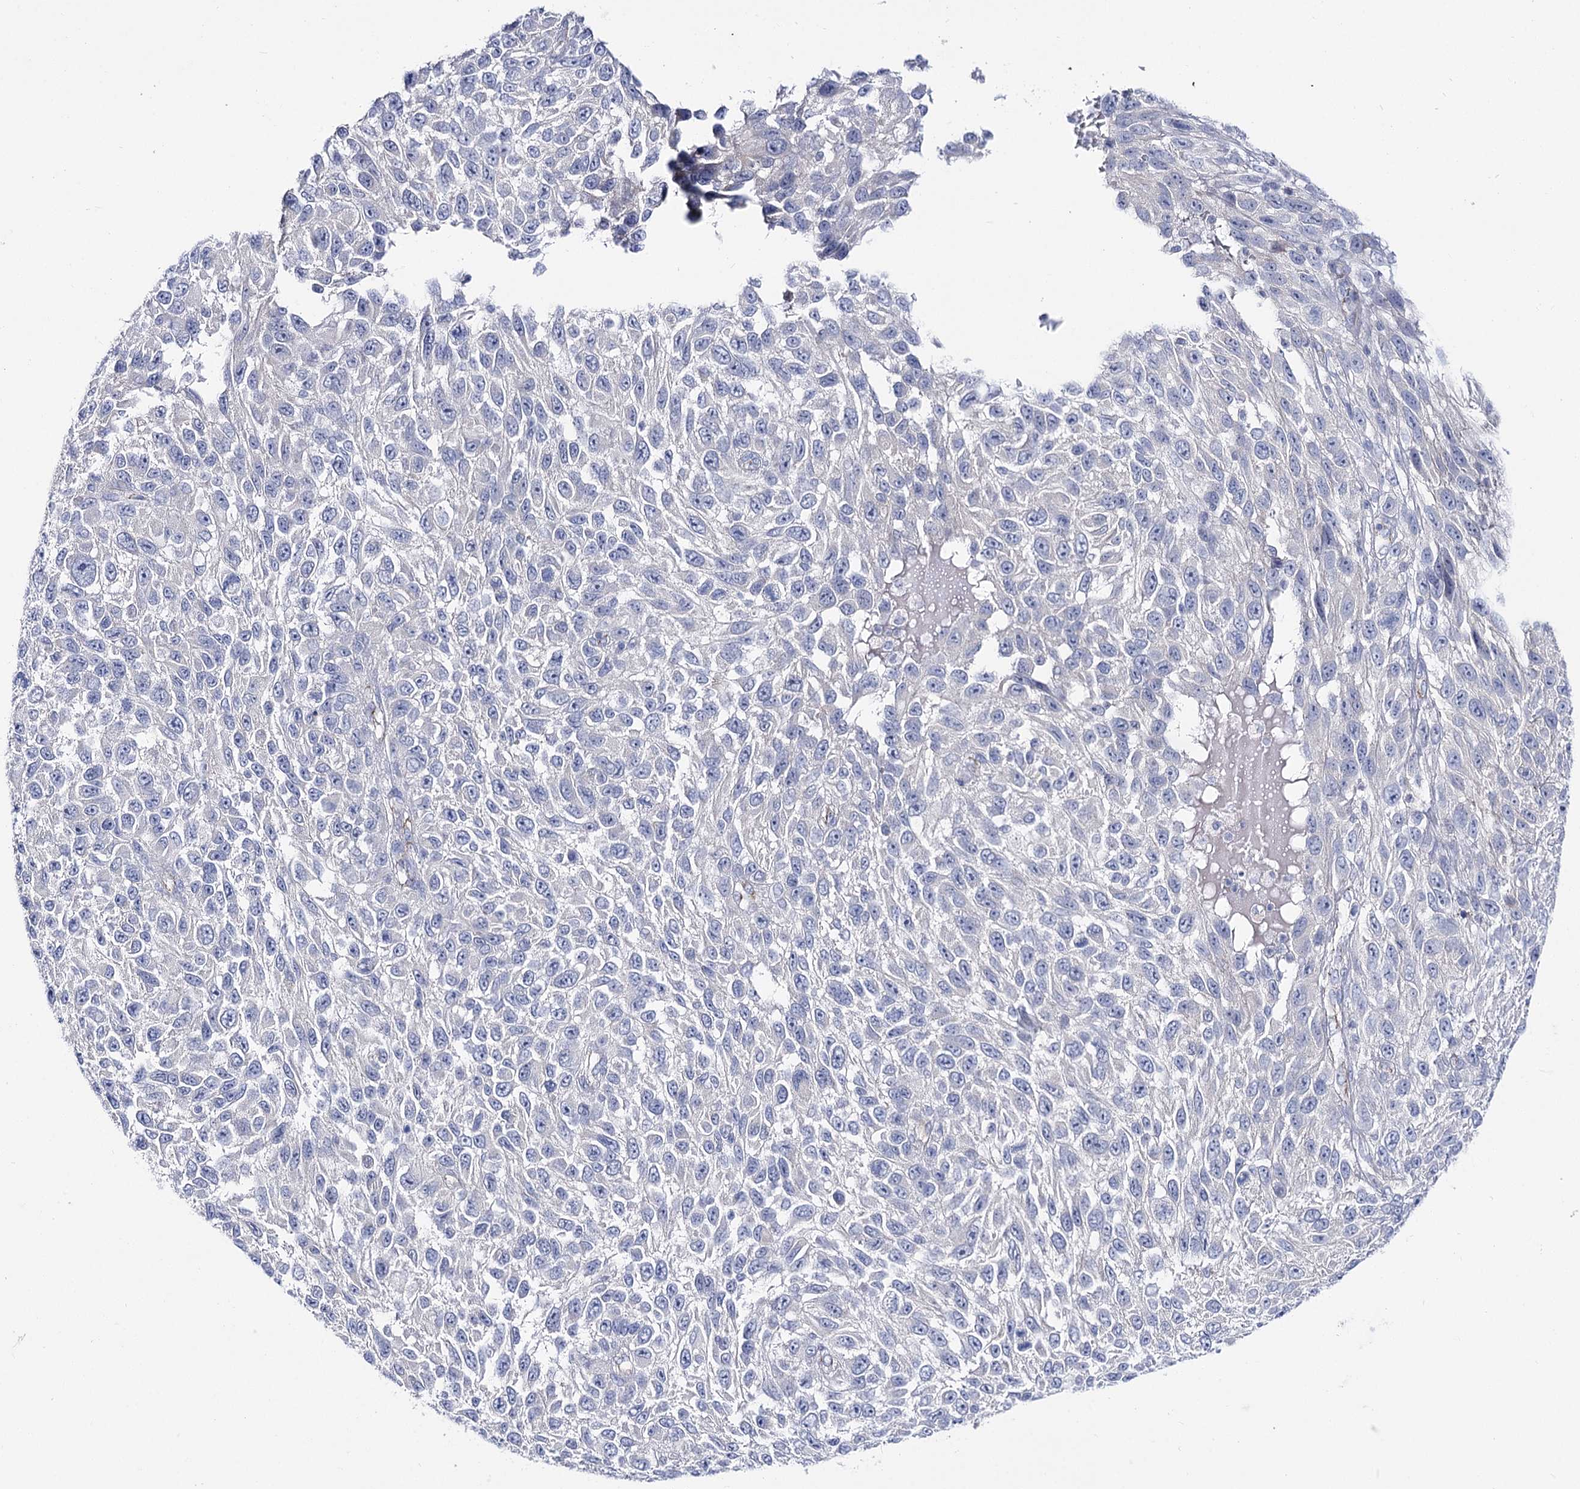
{"staining": {"intensity": "negative", "quantity": "none", "location": "none"}, "tissue": "melanoma", "cell_type": "Tumor cells", "image_type": "cancer", "snomed": [{"axis": "morphology", "description": "Malignant melanoma, NOS"}, {"axis": "topography", "description": "Skin"}], "caption": "There is no significant staining in tumor cells of malignant melanoma.", "gene": "NRAP", "patient": {"sex": "female", "age": 96}}